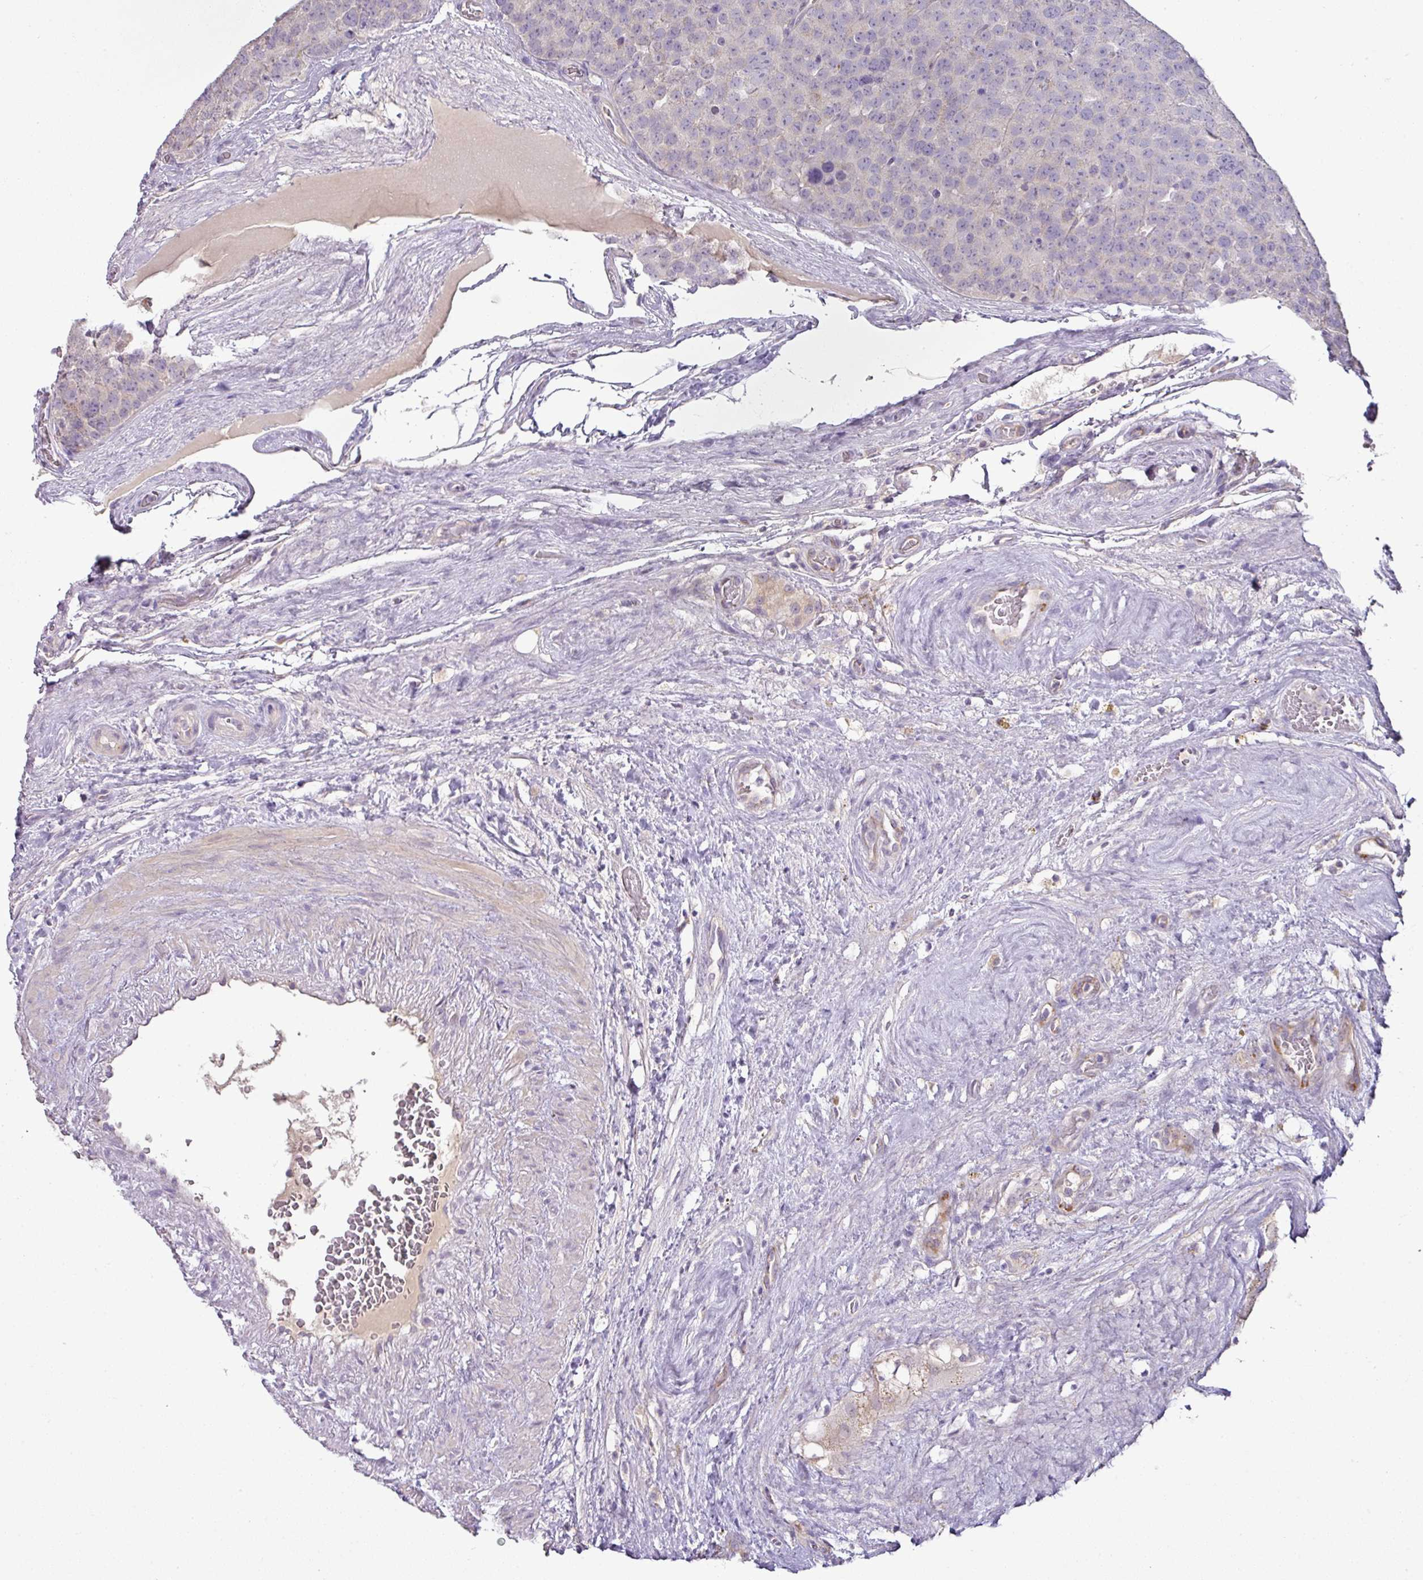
{"staining": {"intensity": "negative", "quantity": "none", "location": "none"}, "tissue": "testis cancer", "cell_type": "Tumor cells", "image_type": "cancer", "snomed": [{"axis": "morphology", "description": "Seminoma, NOS"}, {"axis": "topography", "description": "Testis"}], "caption": "Immunohistochemistry (IHC) photomicrograph of human seminoma (testis) stained for a protein (brown), which displays no staining in tumor cells.", "gene": "BRINP2", "patient": {"sex": "male", "age": 71}}